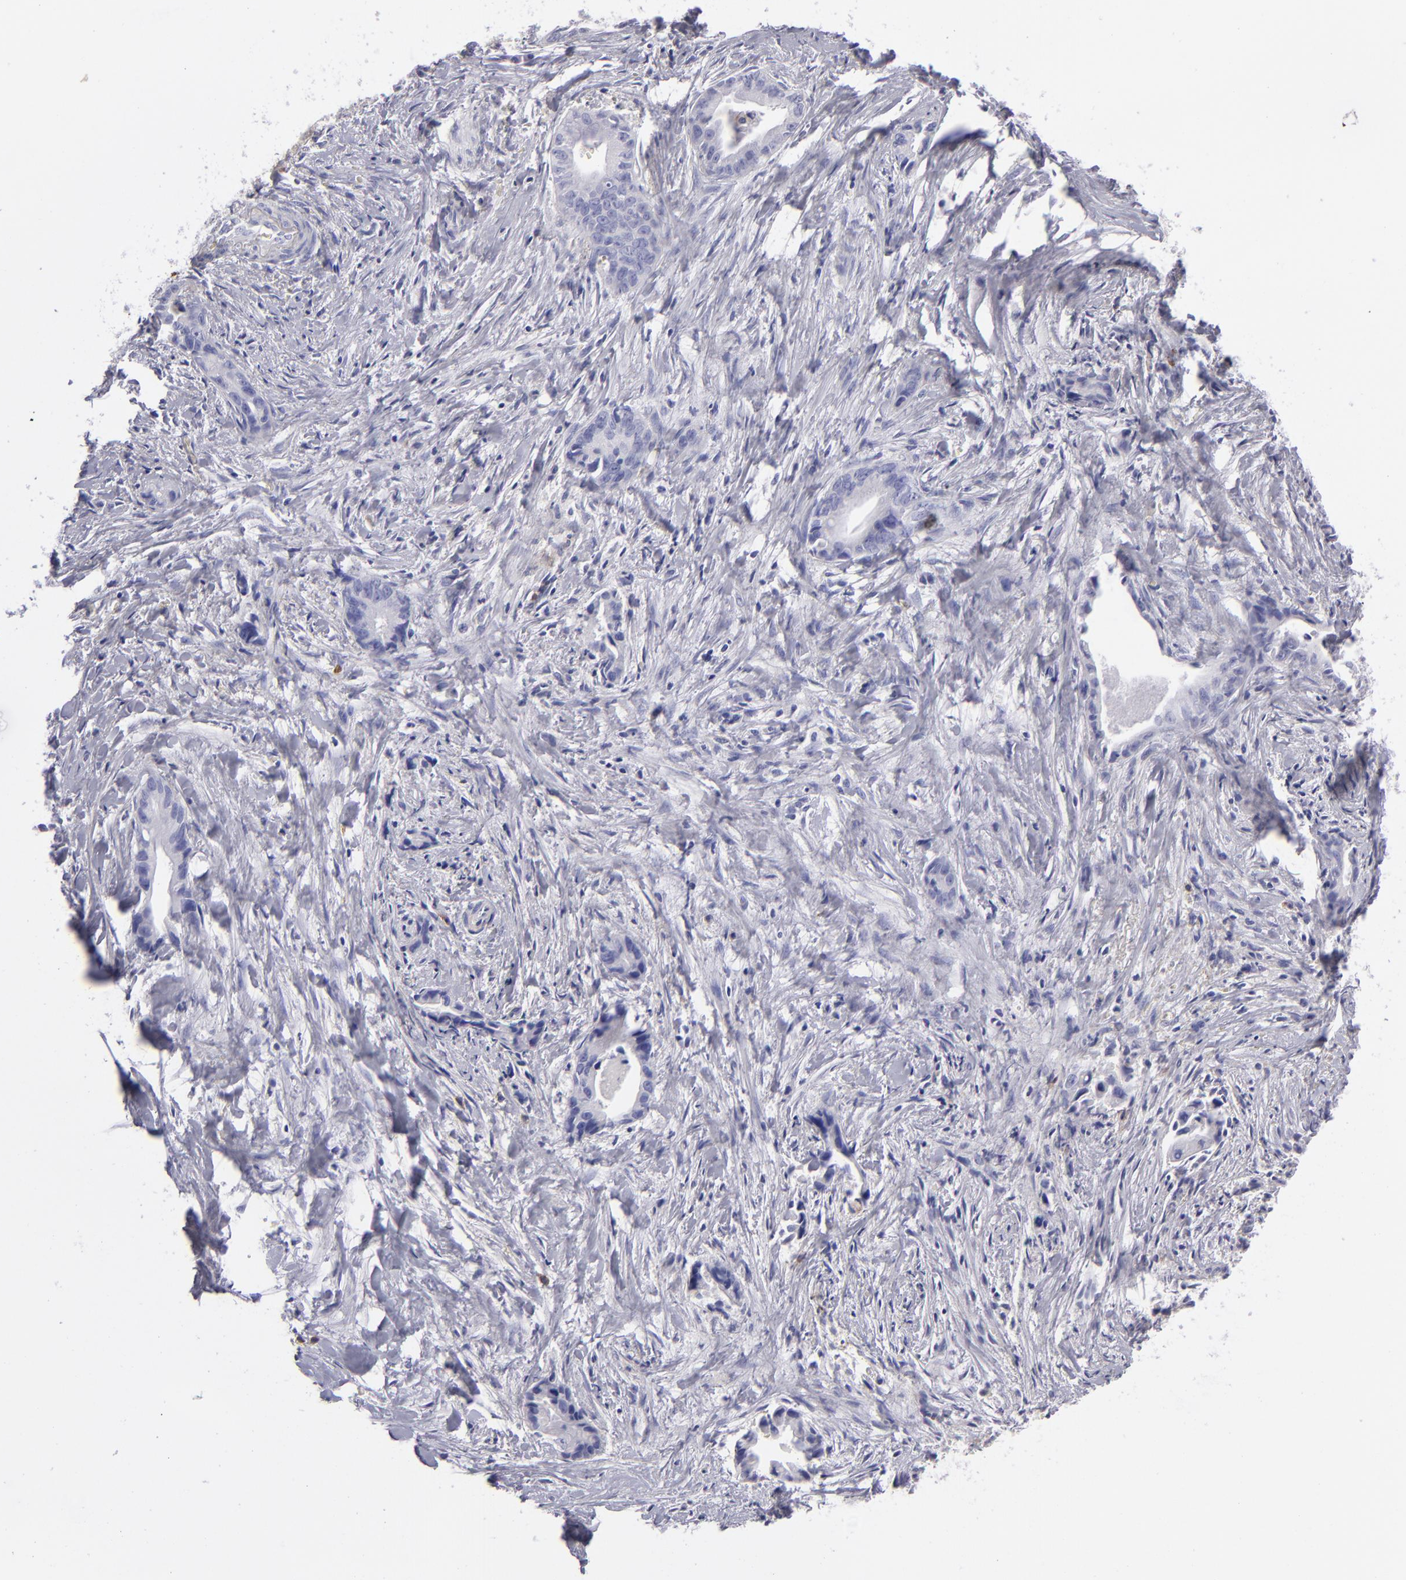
{"staining": {"intensity": "moderate", "quantity": "<25%", "location": "cytoplasmic/membranous"}, "tissue": "liver cancer", "cell_type": "Tumor cells", "image_type": "cancer", "snomed": [{"axis": "morphology", "description": "Cholangiocarcinoma"}, {"axis": "topography", "description": "Liver"}], "caption": "Immunohistochemistry (IHC) (DAB) staining of liver cancer (cholangiocarcinoma) demonstrates moderate cytoplasmic/membranous protein positivity in approximately <25% of tumor cells.", "gene": "ANPEP", "patient": {"sex": "female", "age": 55}}